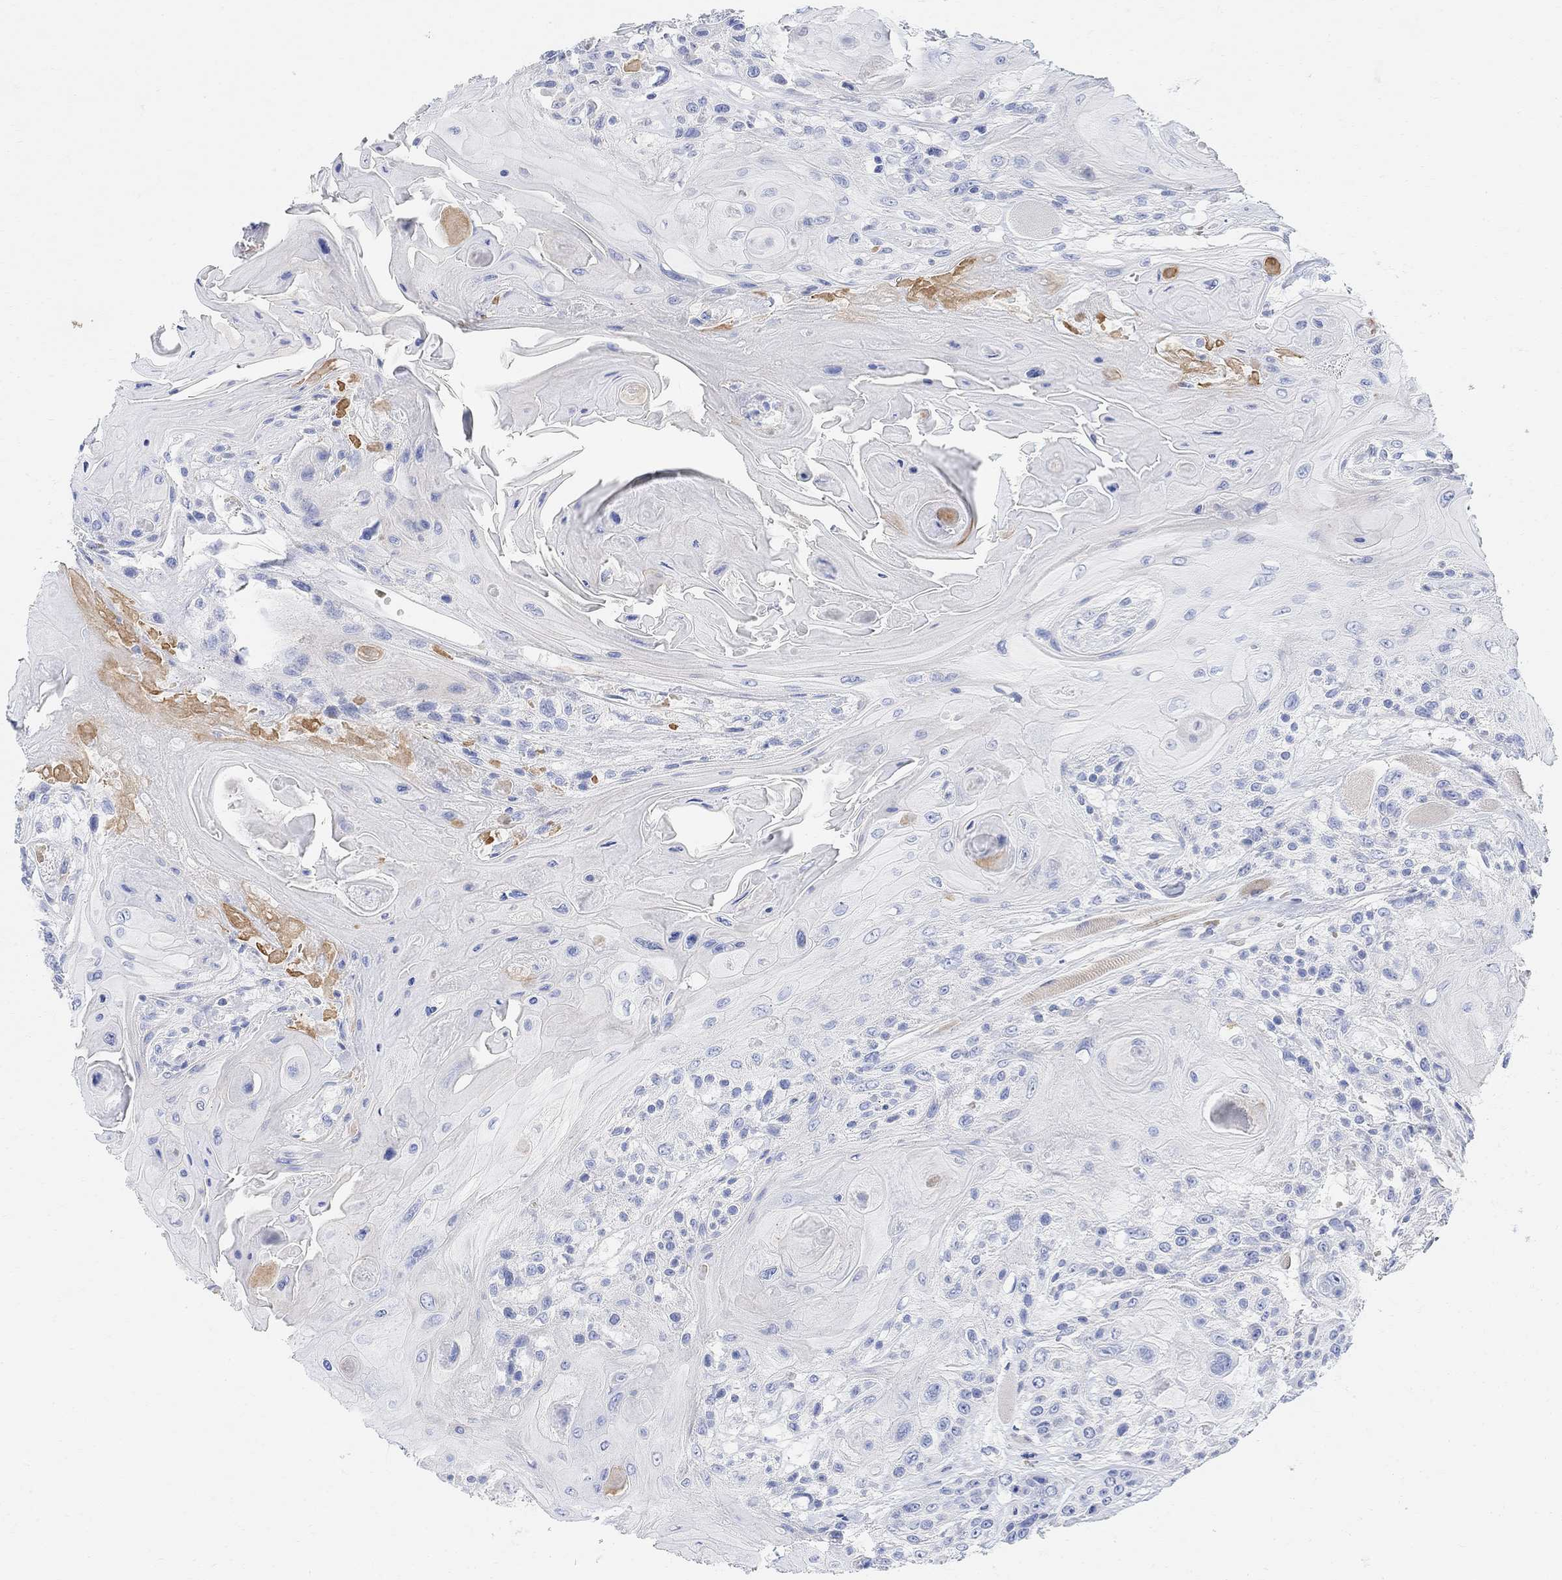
{"staining": {"intensity": "negative", "quantity": "none", "location": "none"}, "tissue": "head and neck cancer", "cell_type": "Tumor cells", "image_type": "cancer", "snomed": [{"axis": "morphology", "description": "Squamous cell carcinoma, NOS"}, {"axis": "topography", "description": "Head-Neck"}], "caption": "High magnification brightfield microscopy of head and neck cancer stained with DAB (brown) and counterstained with hematoxylin (blue): tumor cells show no significant staining. (DAB immunohistochemistry visualized using brightfield microscopy, high magnification).", "gene": "RETNLB", "patient": {"sex": "female", "age": 59}}